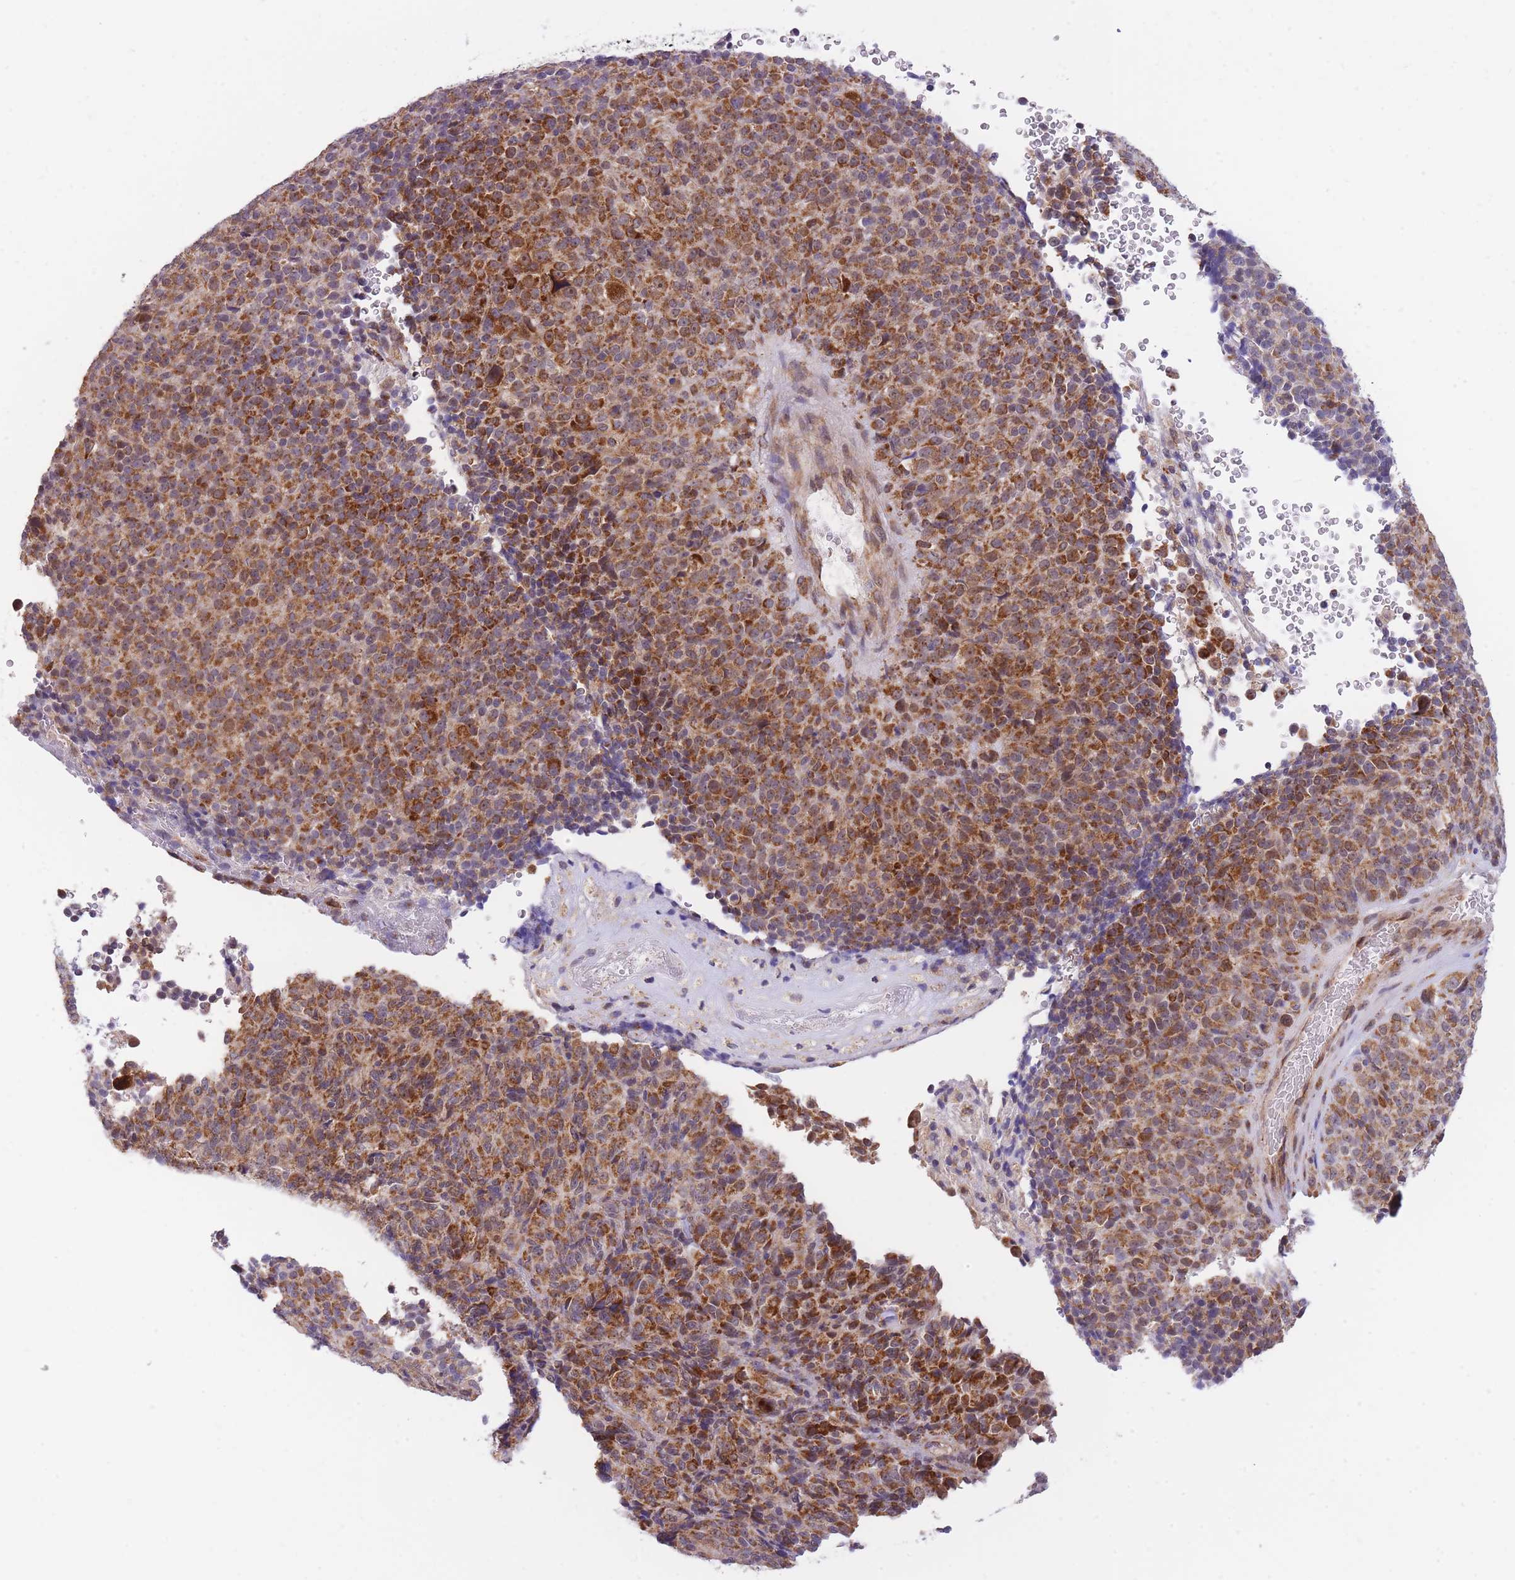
{"staining": {"intensity": "moderate", "quantity": ">75%", "location": "cytoplasmic/membranous"}, "tissue": "melanoma", "cell_type": "Tumor cells", "image_type": "cancer", "snomed": [{"axis": "morphology", "description": "Malignant melanoma, Metastatic site"}, {"axis": "topography", "description": "Brain"}], "caption": "Immunohistochemical staining of human melanoma displays medium levels of moderate cytoplasmic/membranous protein expression in approximately >75% of tumor cells.", "gene": "EXOSC8", "patient": {"sex": "female", "age": 56}}